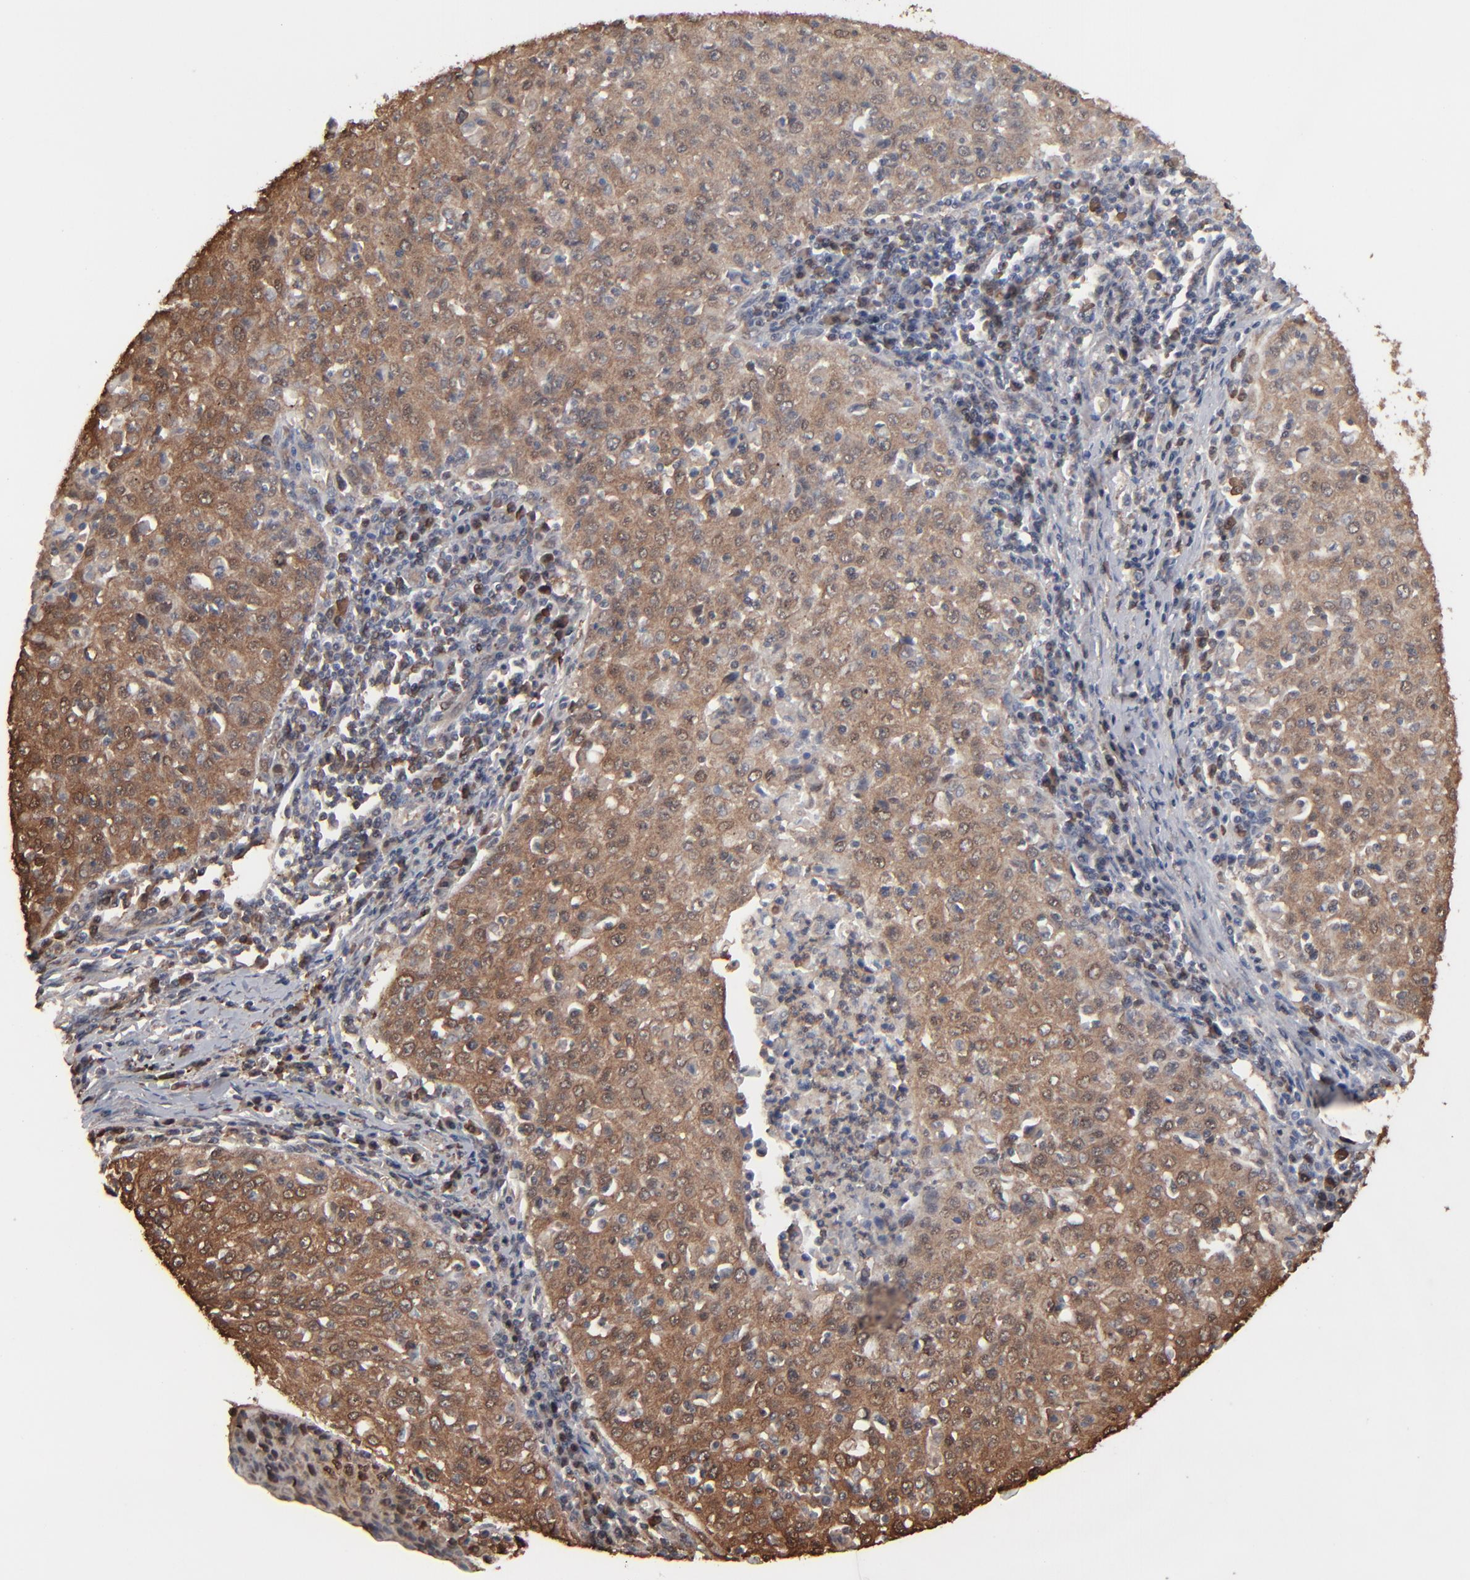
{"staining": {"intensity": "strong", "quantity": ">75%", "location": "cytoplasmic/membranous"}, "tissue": "cervical cancer", "cell_type": "Tumor cells", "image_type": "cancer", "snomed": [{"axis": "morphology", "description": "Squamous cell carcinoma, NOS"}, {"axis": "topography", "description": "Cervix"}], "caption": "This image demonstrates cervical squamous cell carcinoma stained with immunohistochemistry to label a protein in brown. The cytoplasmic/membranous of tumor cells show strong positivity for the protein. Nuclei are counter-stained blue.", "gene": "NME1-NME2", "patient": {"sex": "female", "age": 27}}